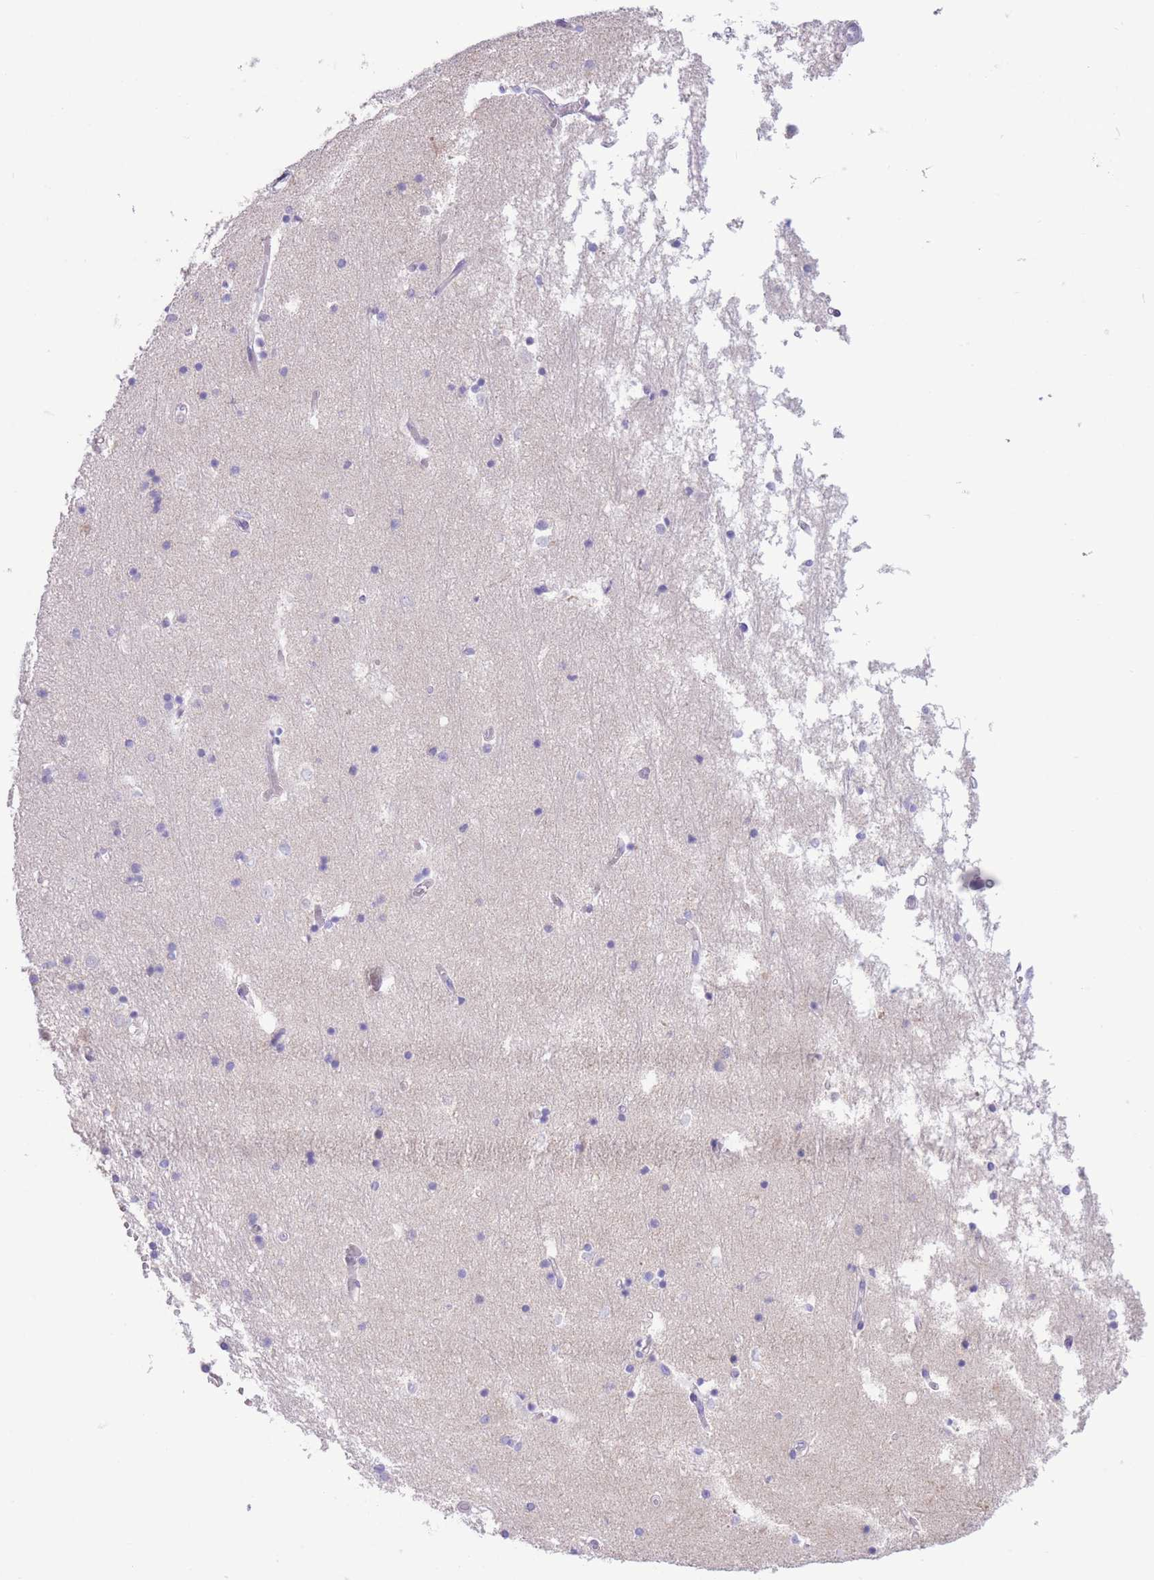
{"staining": {"intensity": "negative", "quantity": "none", "location": "none"}, "tissue": "hippocampus", "cell_type": "Glial cells", "image_type": "normal", "snomed": [{"axis": "morphology", "description": "Normal tissue, NOS"}, {"axis": "topography", "description": "Hippocampus"}], "caption": "The photomicrograph reveals no significant staining in glial cells of hippocampus. Nuclei are stained in blue.", "gene": "FAH", "patient": {"sex": "male", "age": 45}}